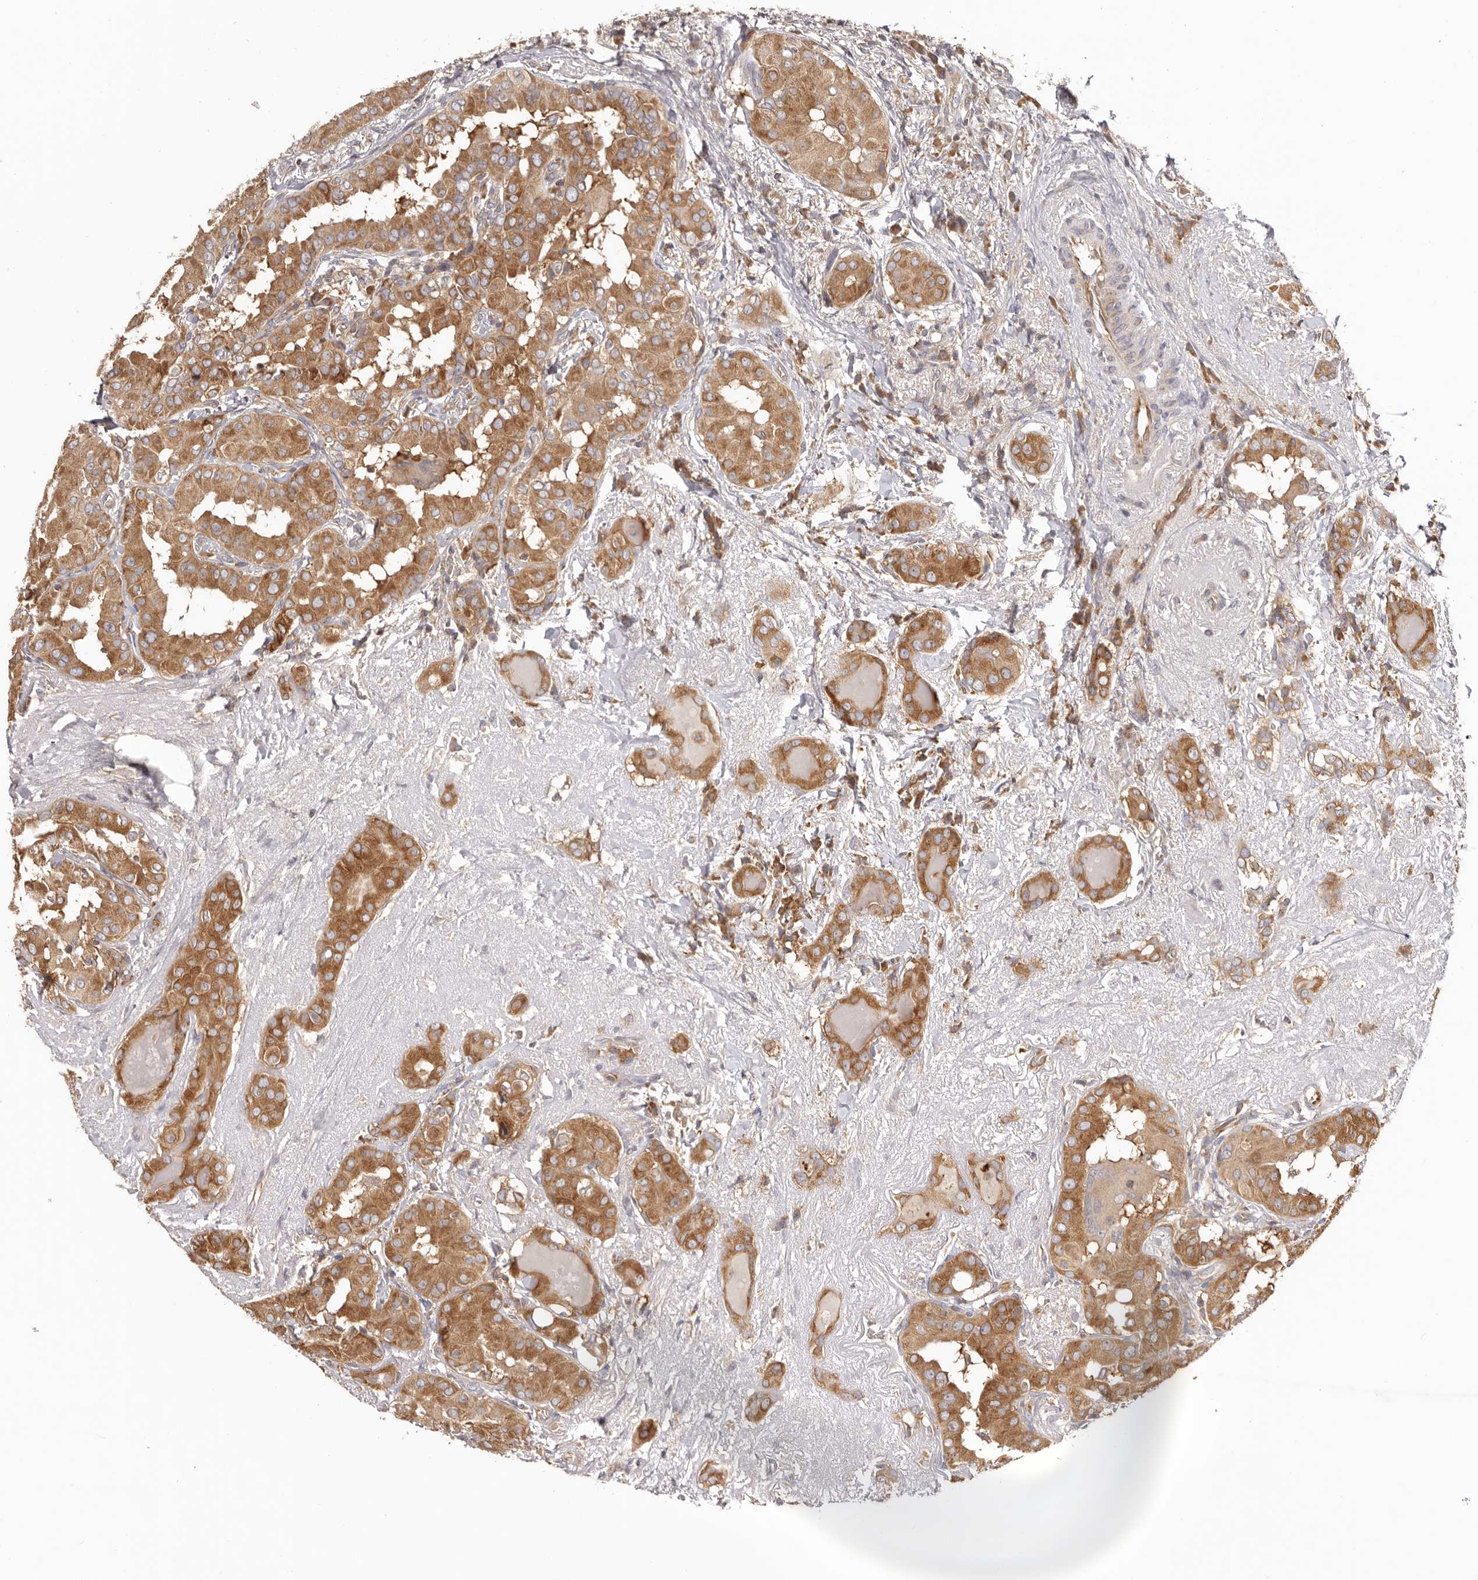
{"staining": {"intensity": "moderate", "quantity": ">75%", "location": "cytoplasmic/membranous"}, "tissue": "thyroid cancer", "cell_type": "Tumor cells", "image_type": "cancer", "snomed": [{"axis": "morphology", "description": "Papillary adenocarcinoma, NOS"}, {"axis": "topography", "description": "Thyroid gland"}], "caption": "Moderate cytoplasmic/membranous protein positivity is seen in approximately >75% of tumor cells in thyroid cancer (papillary adenocarcinoma).", "gene": "EEF1E1", "patient": {"sex": "male", "age": 33}}